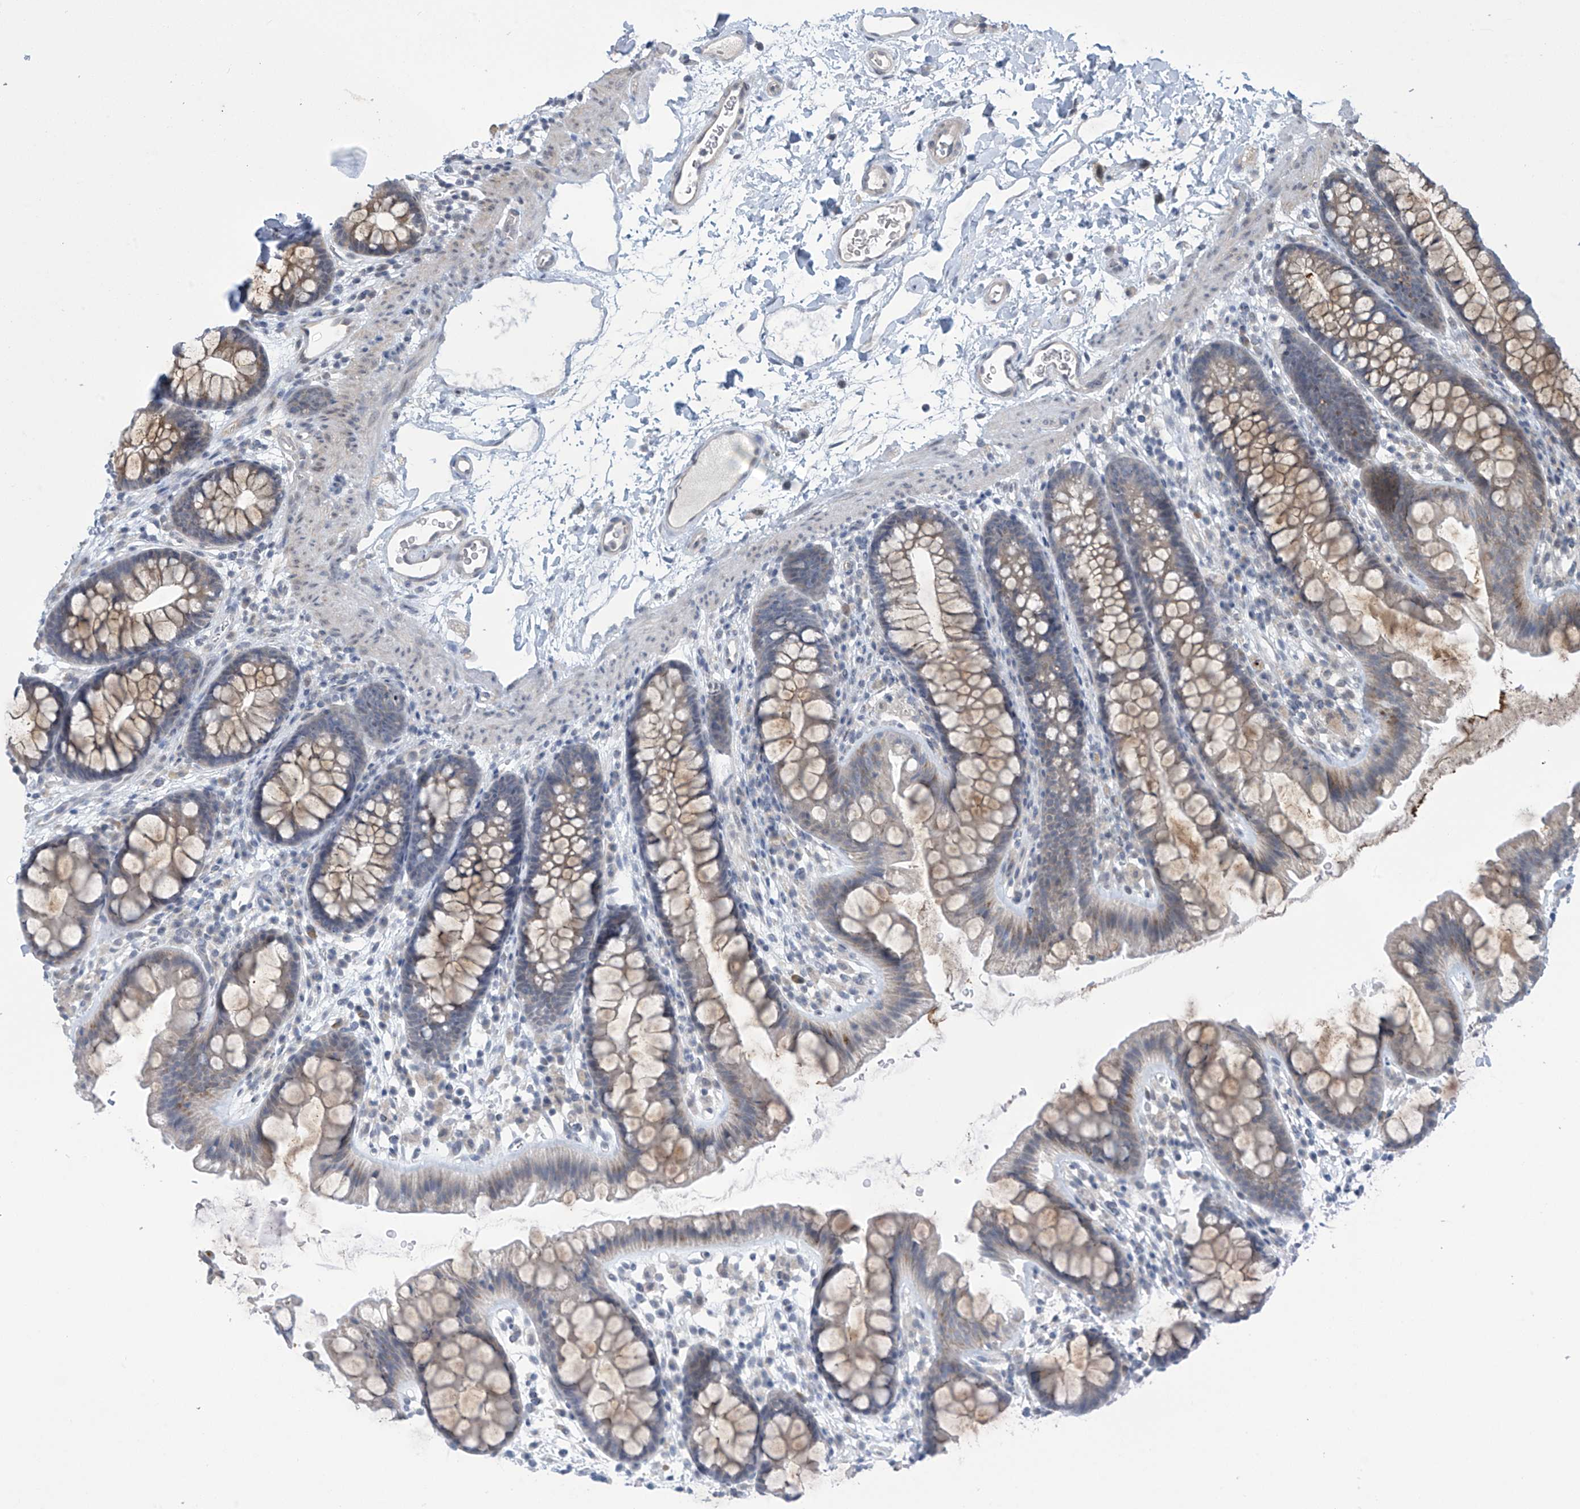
{"staining": {"intensity": "negative", "quantity": "none", "location": "none"}, "tissue": "colon", "cell_type": "Endothelial cells", "image_type": "normal", "snomed": [{"axis": "morphology", "description": "Normal tissue, NOS"}, {"axis": "topography", "description": "Colon"}], "caption": "This is a histopathology image of immunohistochemistry staining of unremarkable colon, which shows no positivity in endothelial cells. (DAB IHC with hematoxylin counter stain).", "gene": "ABHD13", "patient": {"sex": "female", "age": 62}}